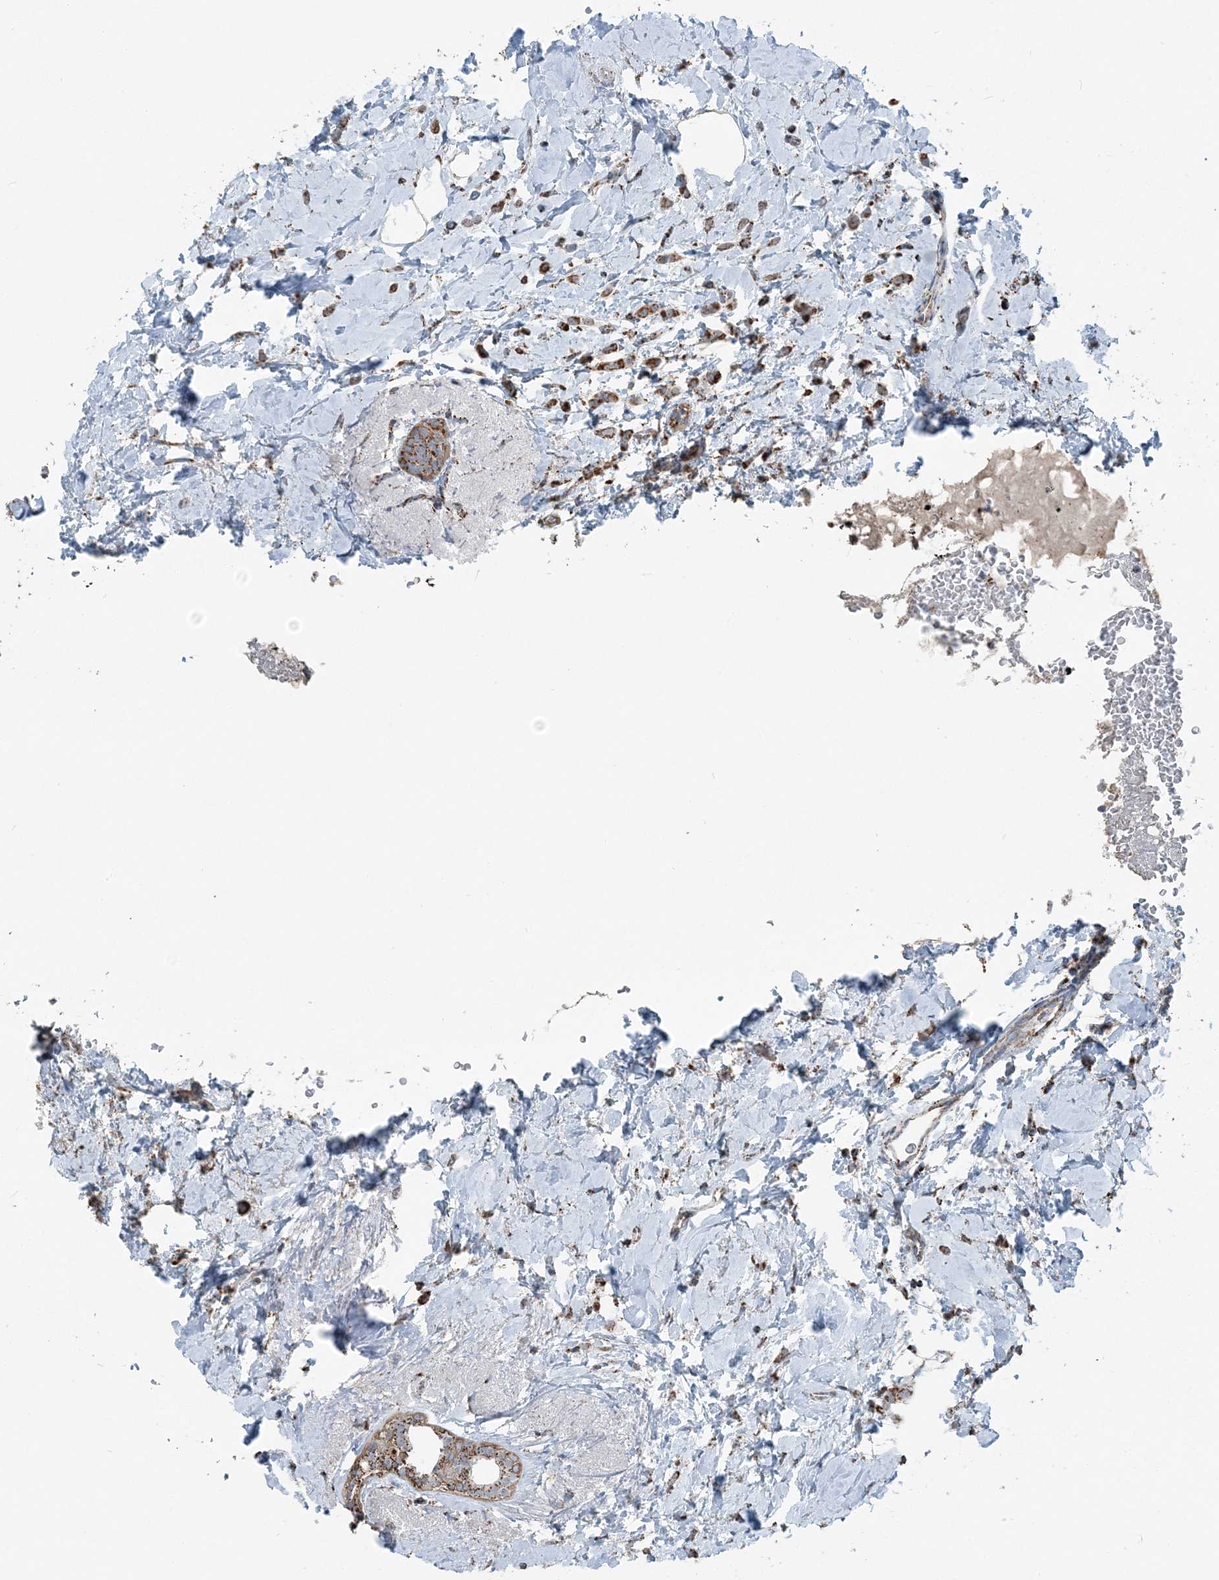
{"staining": {"intensity": "moderate", "quantity": ">75%", "location": "cytoplasmic/membranous"}, "tissue": "breast cancer", "cell_type": "Tumor cells", "image_type": "cancer", "snomed": [{"axis": "morphology", "description": "Lobular carcinoma"}, {"axis": "topography", "description": "Breast"}], "caption": "About >75% of tumor cells in human breast cancer (lobular carcinoma) demonstrate moderate cytoplasmic/membranous protein positivity as visualized by brown immunohistochemical staining.", "gene": "SUCLG1", "patient": {"sex": "female", "age": 47}}